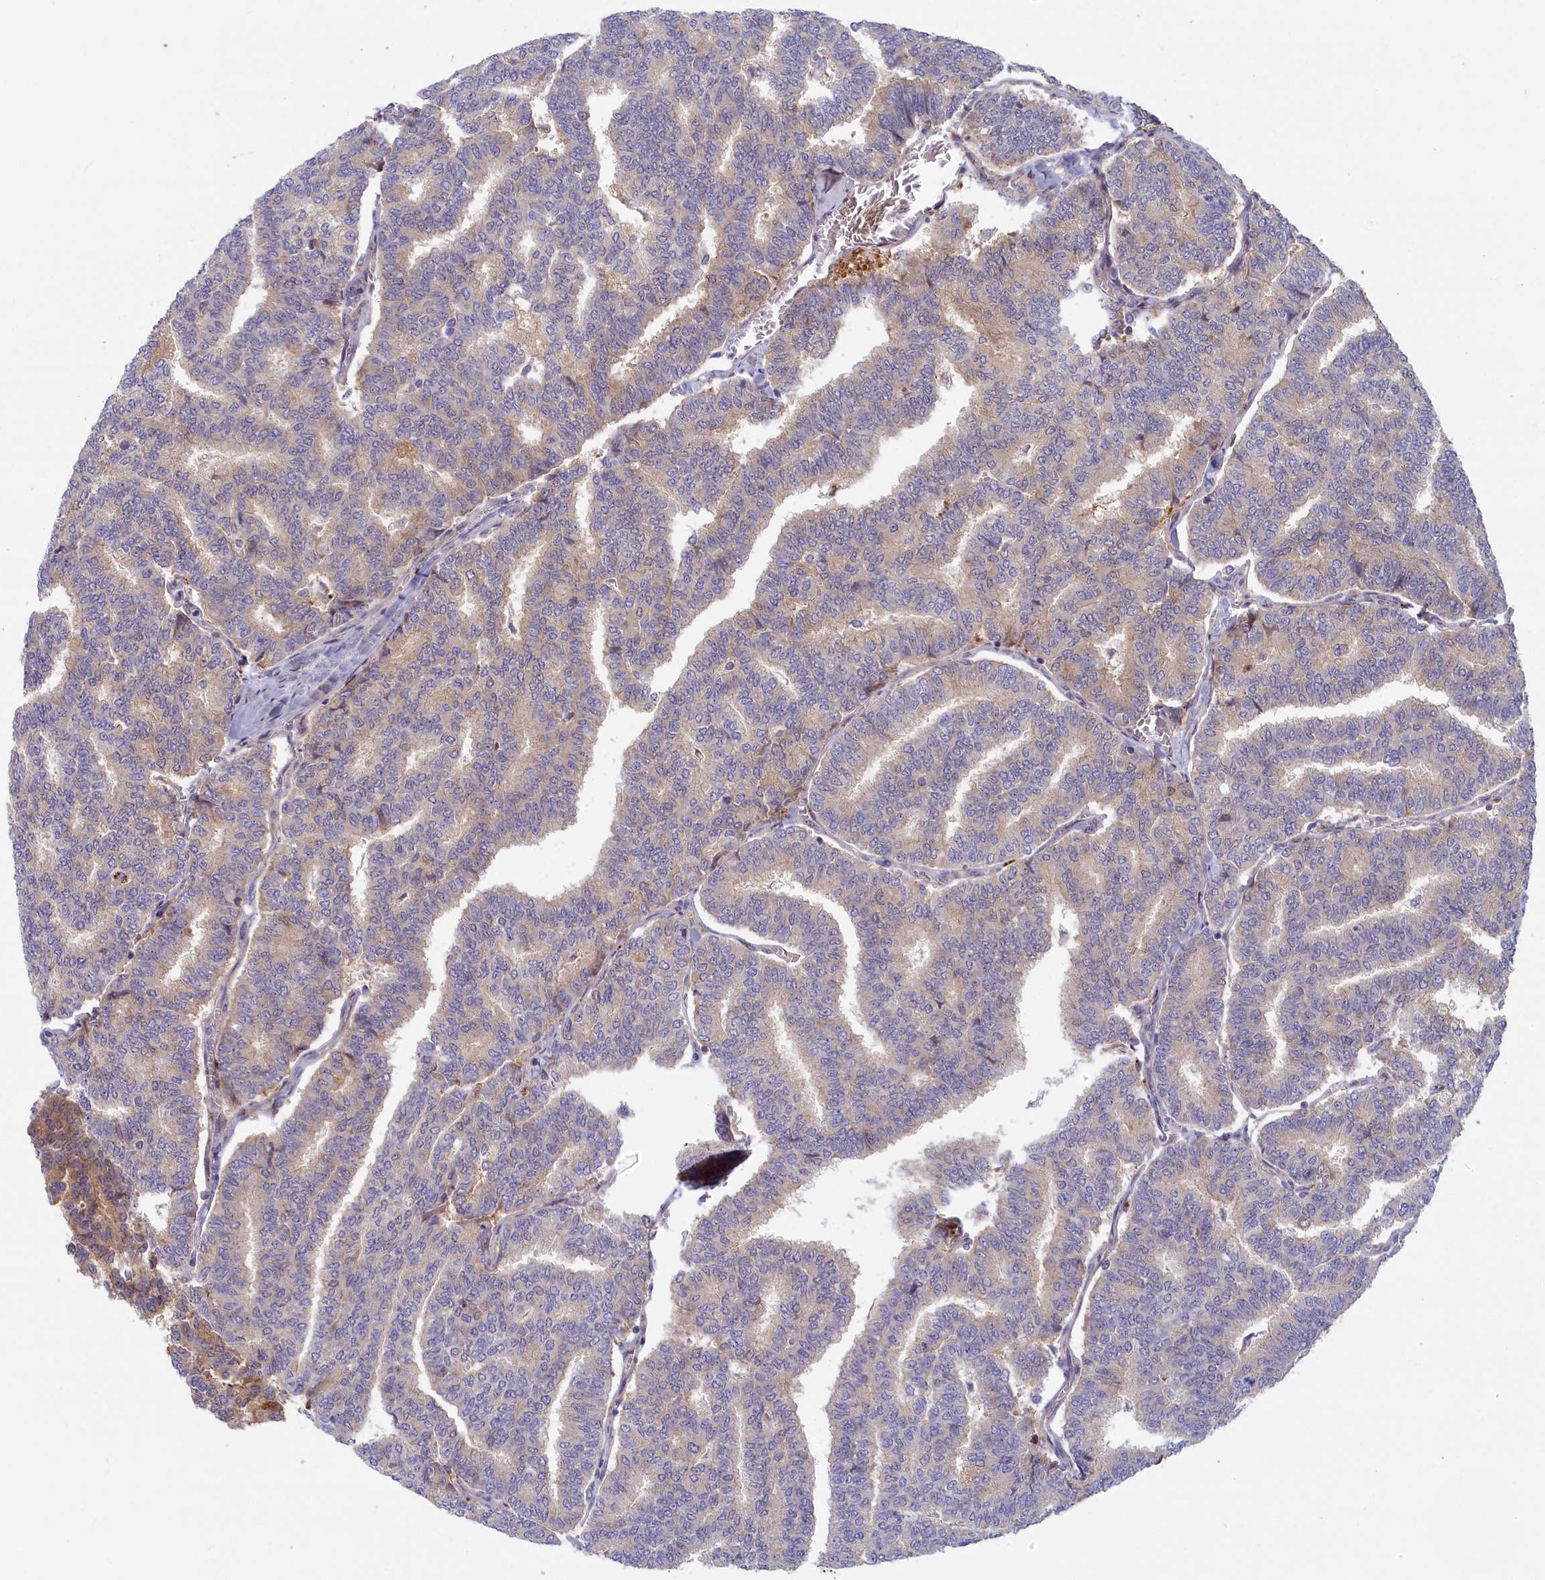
{"staining": {"intensity": "weak", "quantity": "<25%", "location": "cytoplasmic/membranous"}, "tissue": "thyroid cancer", "cell_type": "Tumor cells", "image_type": "cancer", "snomed": [{"axis": "morphology", "description": "Papillary adenocarcinoma, NOS"}, {"axis": "topography", "description": "Thyroid gland"}], "caption": "This is a histopathology image of immunohistochemistry staining of papillary adenocarcinoma (thyroid), which shows no positivity in tumor cells. The staining is performed using DAB (3,3'-diaminobenzidine) brown chromogen with nuclei counter-stained in using hematoxylin.", "gene": "FCSK", "patient": {"sex": "female", "age": 35}}